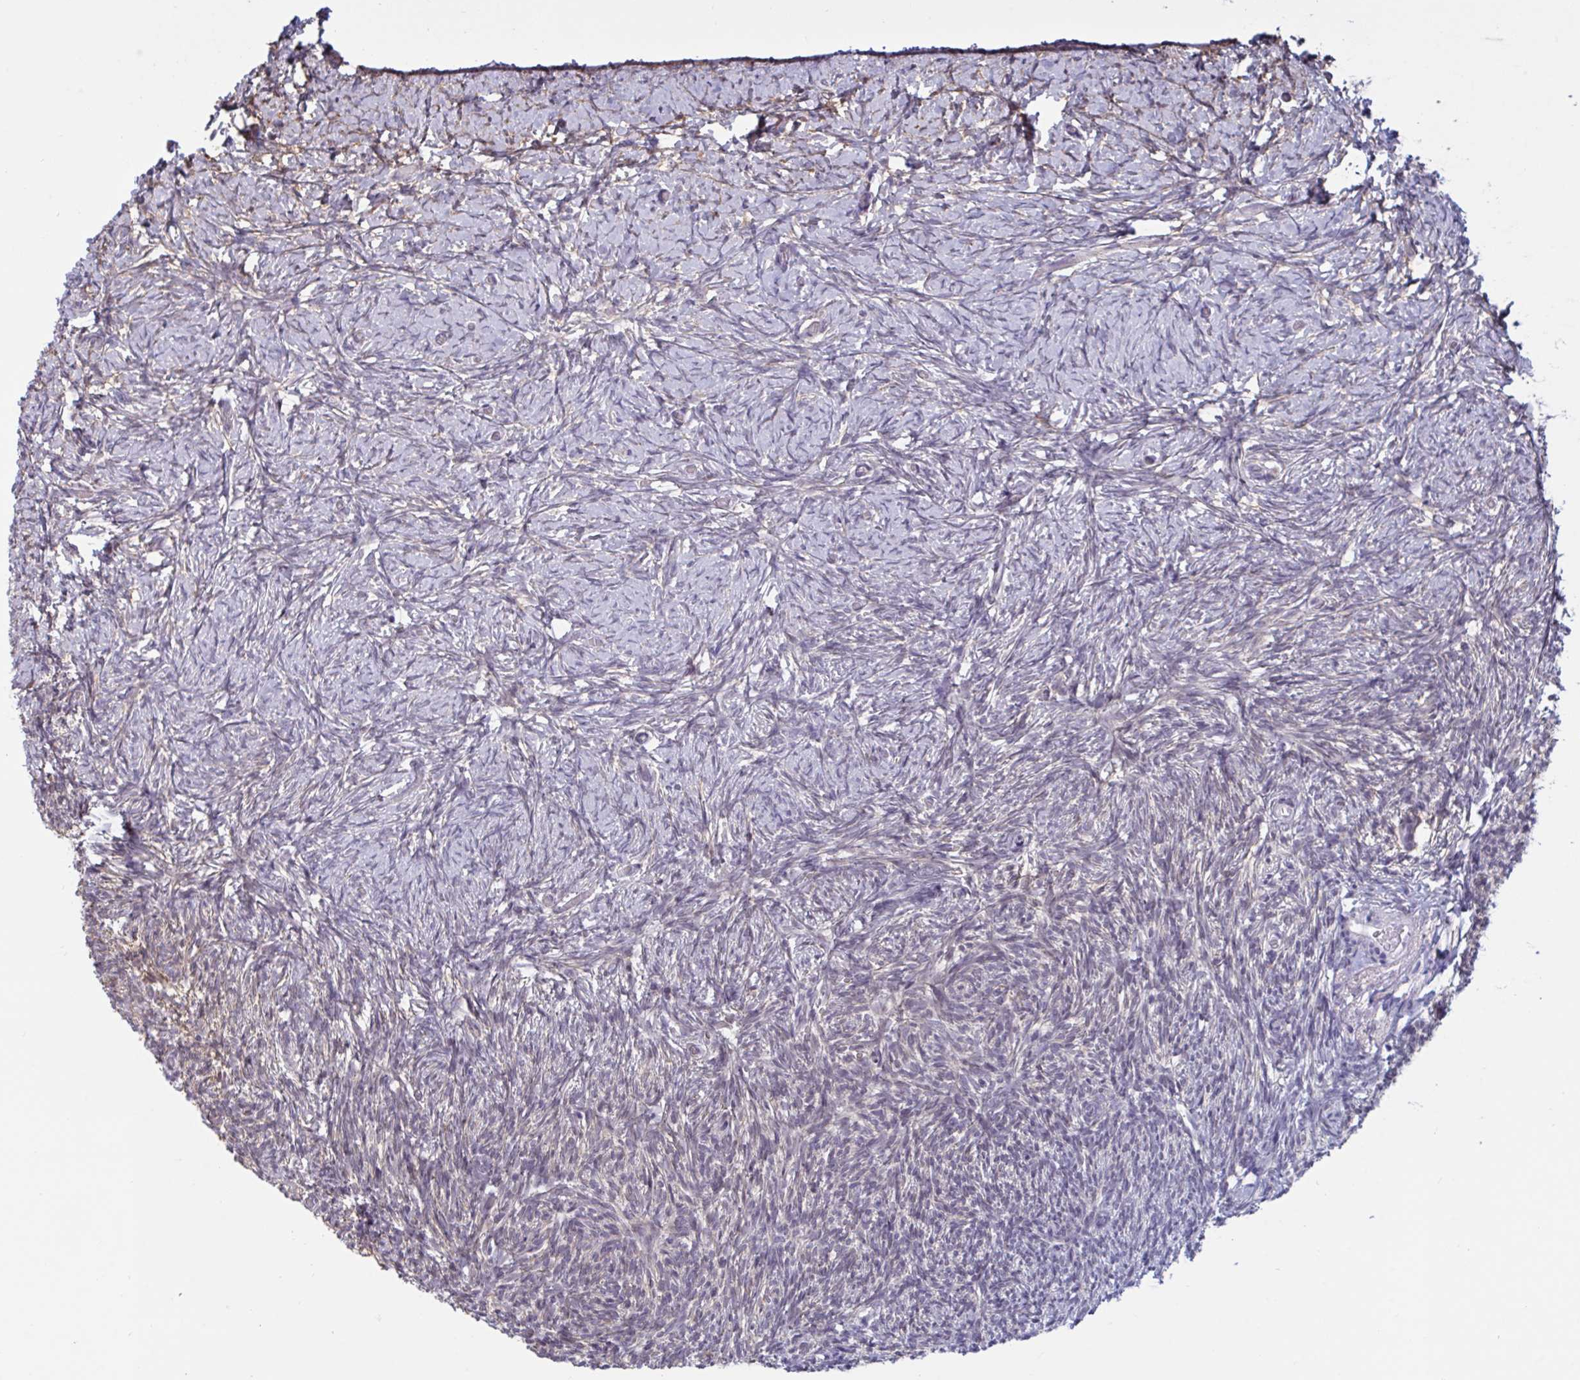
{"staining": {"intensity": "negative", "quantity": "none", "location": "none"}, "tissue": "ovary", "cell_type": "Follicle cells", "image_type": "normal", "snomed": [{"axis": "morphology", "description": "Normal tissue, NOS"}, {"axis": "topography", "description": "Ovary"}], "caption": "This is an immunohistochemistry (IHC) image of normal ovary. There is no expression in follicle cells.", "gene": "TCEAL8", "patient": {"sex": "female", "age": 39}}